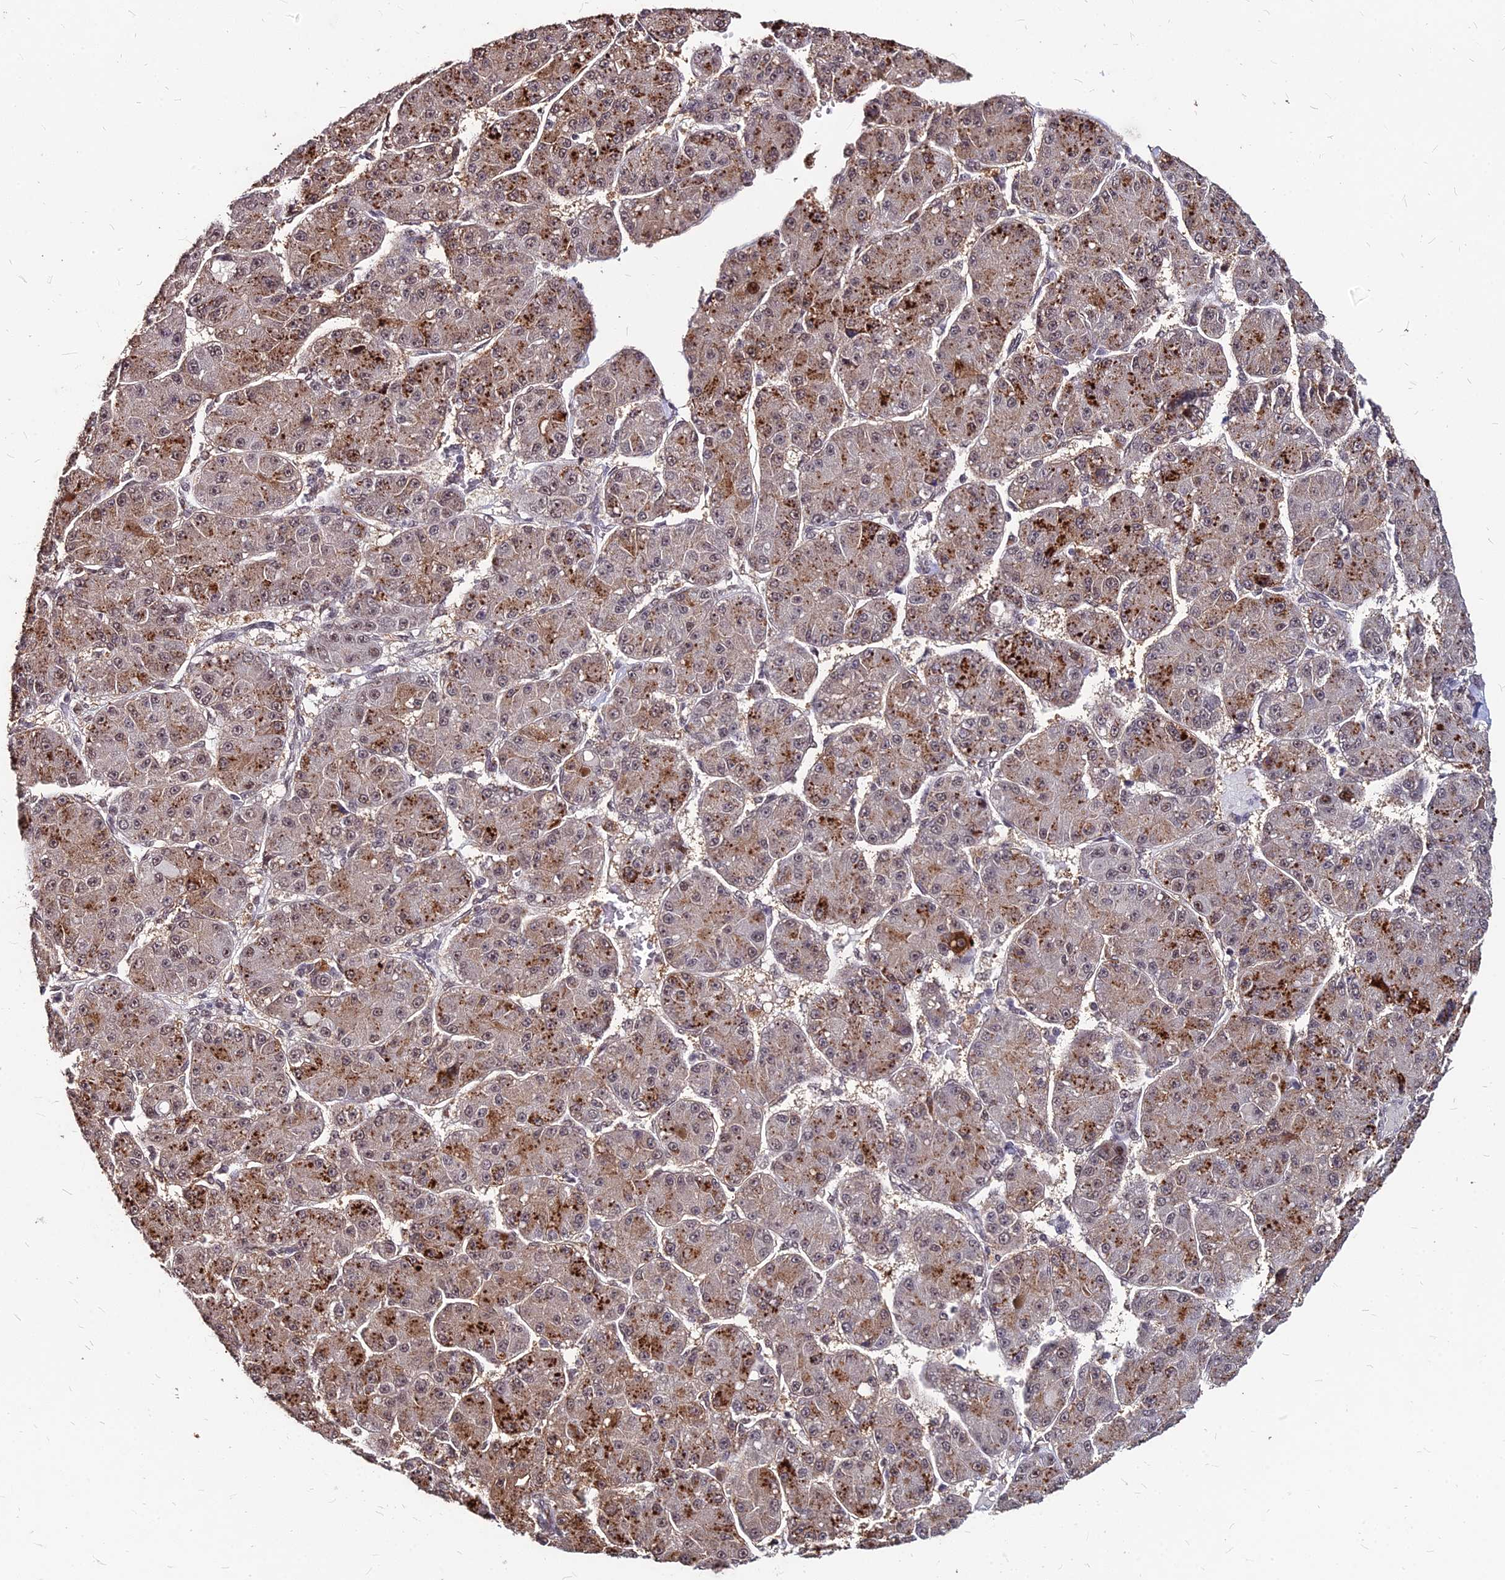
{"staining": {"intensity": "moderate", "quantity": ">75%", "location": "cytoplasmic/membranous,nuclear"}, "tissue": "liver cancer", "cell_type": "Tumor cells", "image_type": "cancer", "snomed": [{"axis": "morphology", "description": "Carcinoma, Hepatocellular, NOS"}, {"axis": "topography", "description": "Liver"}], "caption": "Human hepatocellular carcinoma (liver) stained with a protein marker shows moderate staining in tumor cells.", "gene": "ZBED4", "patient": {"sex": "male", "age": 67}}